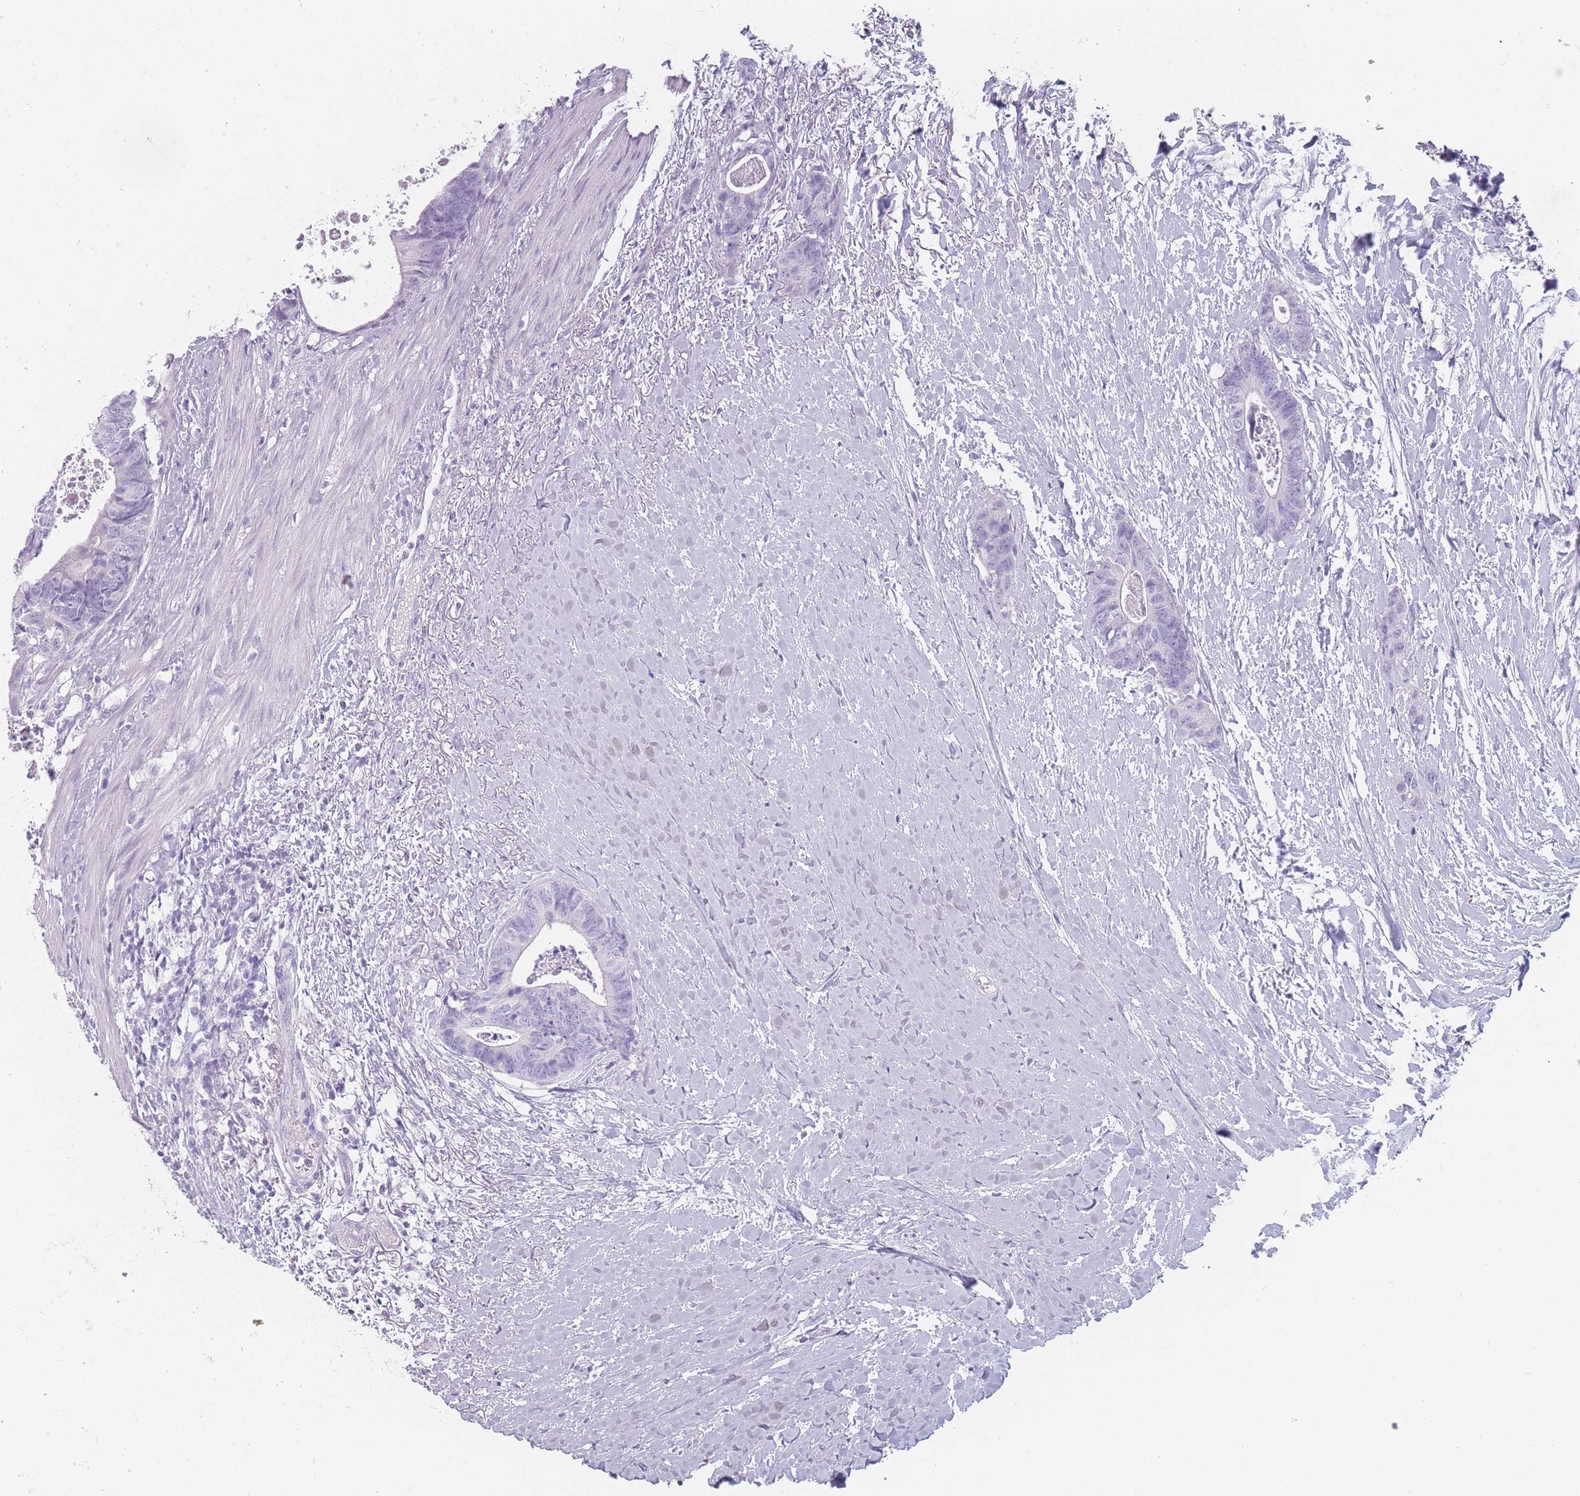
{"staining": {"intensity": "negative", "quantity": "none", "location": "none"}, "tissue": "colorectal cancer", "cell_type": "Tumor cells", "image_type": "cancer", "snomed": [{"axis": "morphology", "description": "Adenocarcinoma, NOS"}, {"axis": "topography", "description": "Colon"}], "caption": "DAB immunohistochemical staining of colorectal cancer displays no significant positivity in tumor cells. Brightfield microscopy of immunohistochemistry stained with DAB (brown) and hematoxylin (blue), captured at high magnification.", "gene": "CCNO", "patient": {"sex": "female", "age": 57}}